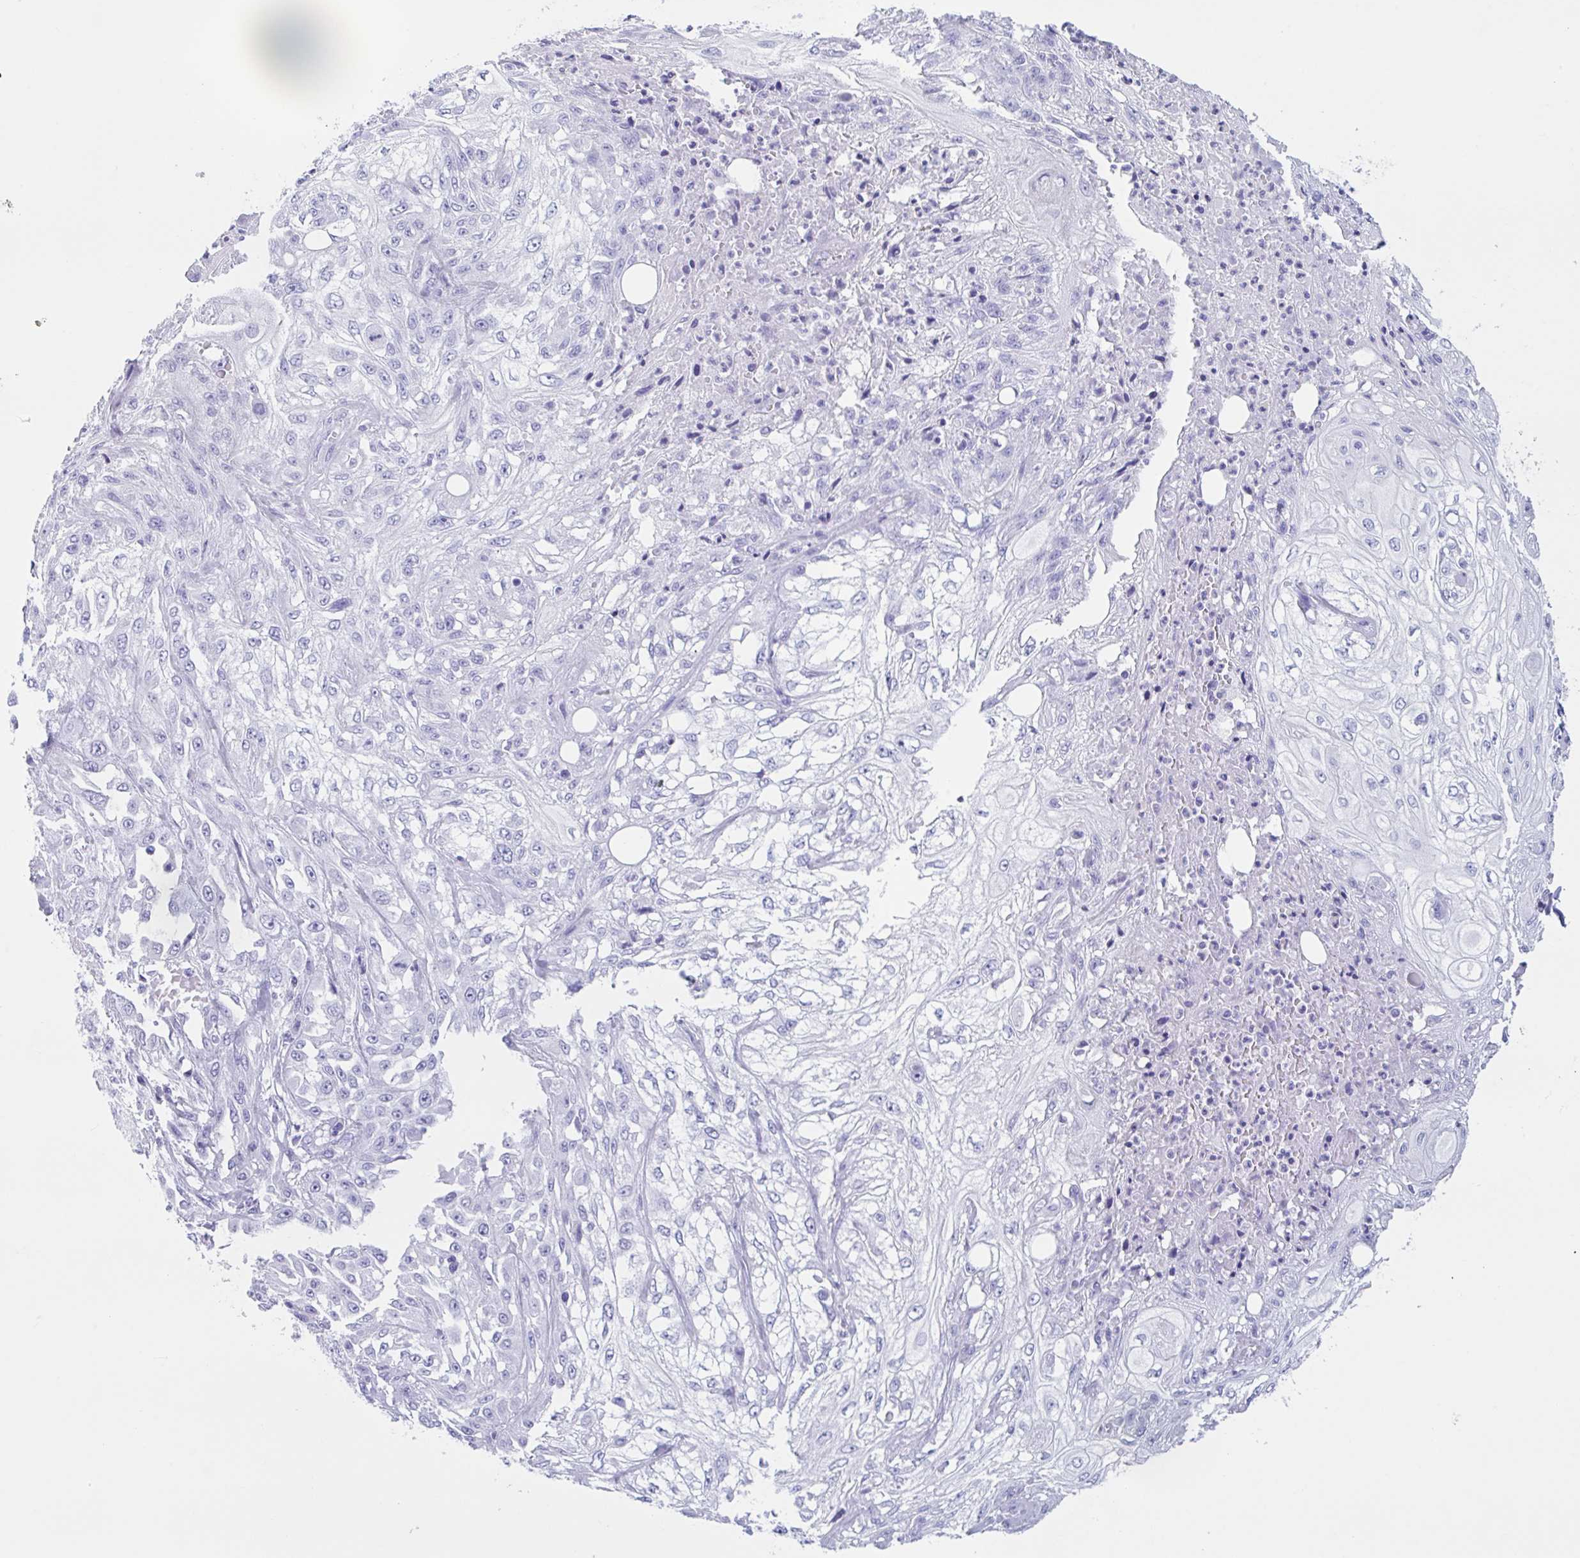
{"staining": {"intensity": "negative", "quantity": "none", "location": "none"}, "tissue": "skin cancer", "cell_type": "Tumor cells", "image_type": "cancer", "snomed": [{"axis": "morphology", "description": "Squamous cell carcinoma, NOS"}, {"axis": "morphology", "description": "Squamous cell carcinoma, metastatic, NOS"}, {"axis": "topography", "description": "Skin"}, {"axis": "topography", "description": "Lymph node"}], "caption": "High power microscopy histopathology image of an IHC photomicrograph of skin metastatic squamous cell carcinoma, revealing no significant positivity in tumor cells.", "gene": "TAS2R41", "patient": {"sex": "male", "age": 75}}